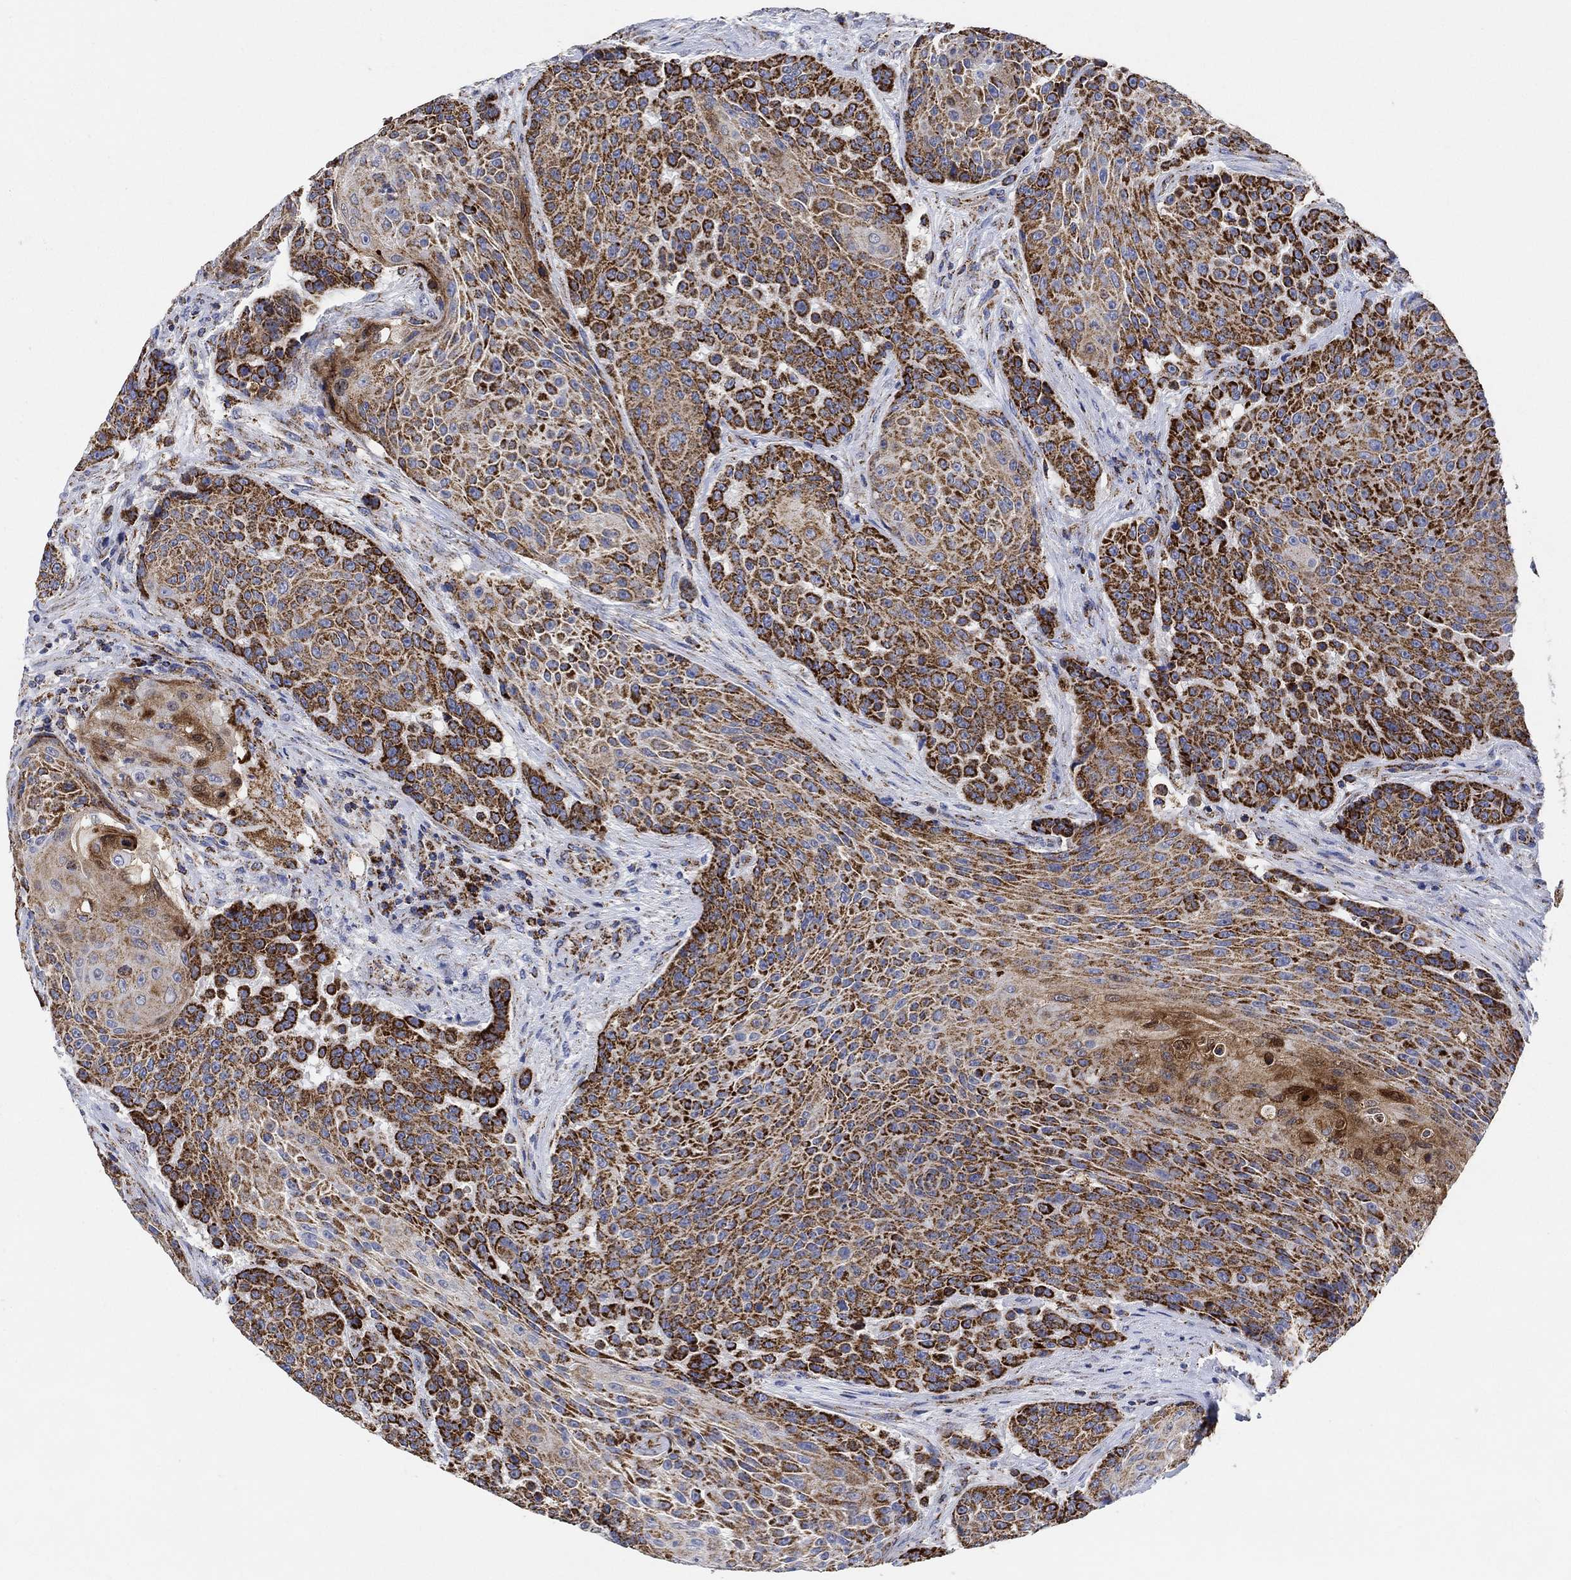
{"staining": {"intensity": "strong", "quantity": ">75%", "location": "cytoplasmic/membranous"}, "tissue": "urothelial cancer", "cell_type": "Tumor cells", "image_type": "cancer", "snomed": [{"axis": "morphology", "description": "Urothelial carcinoma, High grade"}, {"axis": "topography", "description": "Urinary bladder"}], "caption": "Protein staining of urothelial cancer tissue displays strong cytoplasmic/membranous staining in about >75% of tumor cells.", "gene": "NDUFS3", "patient": {"sex": "female", "age": 63}}